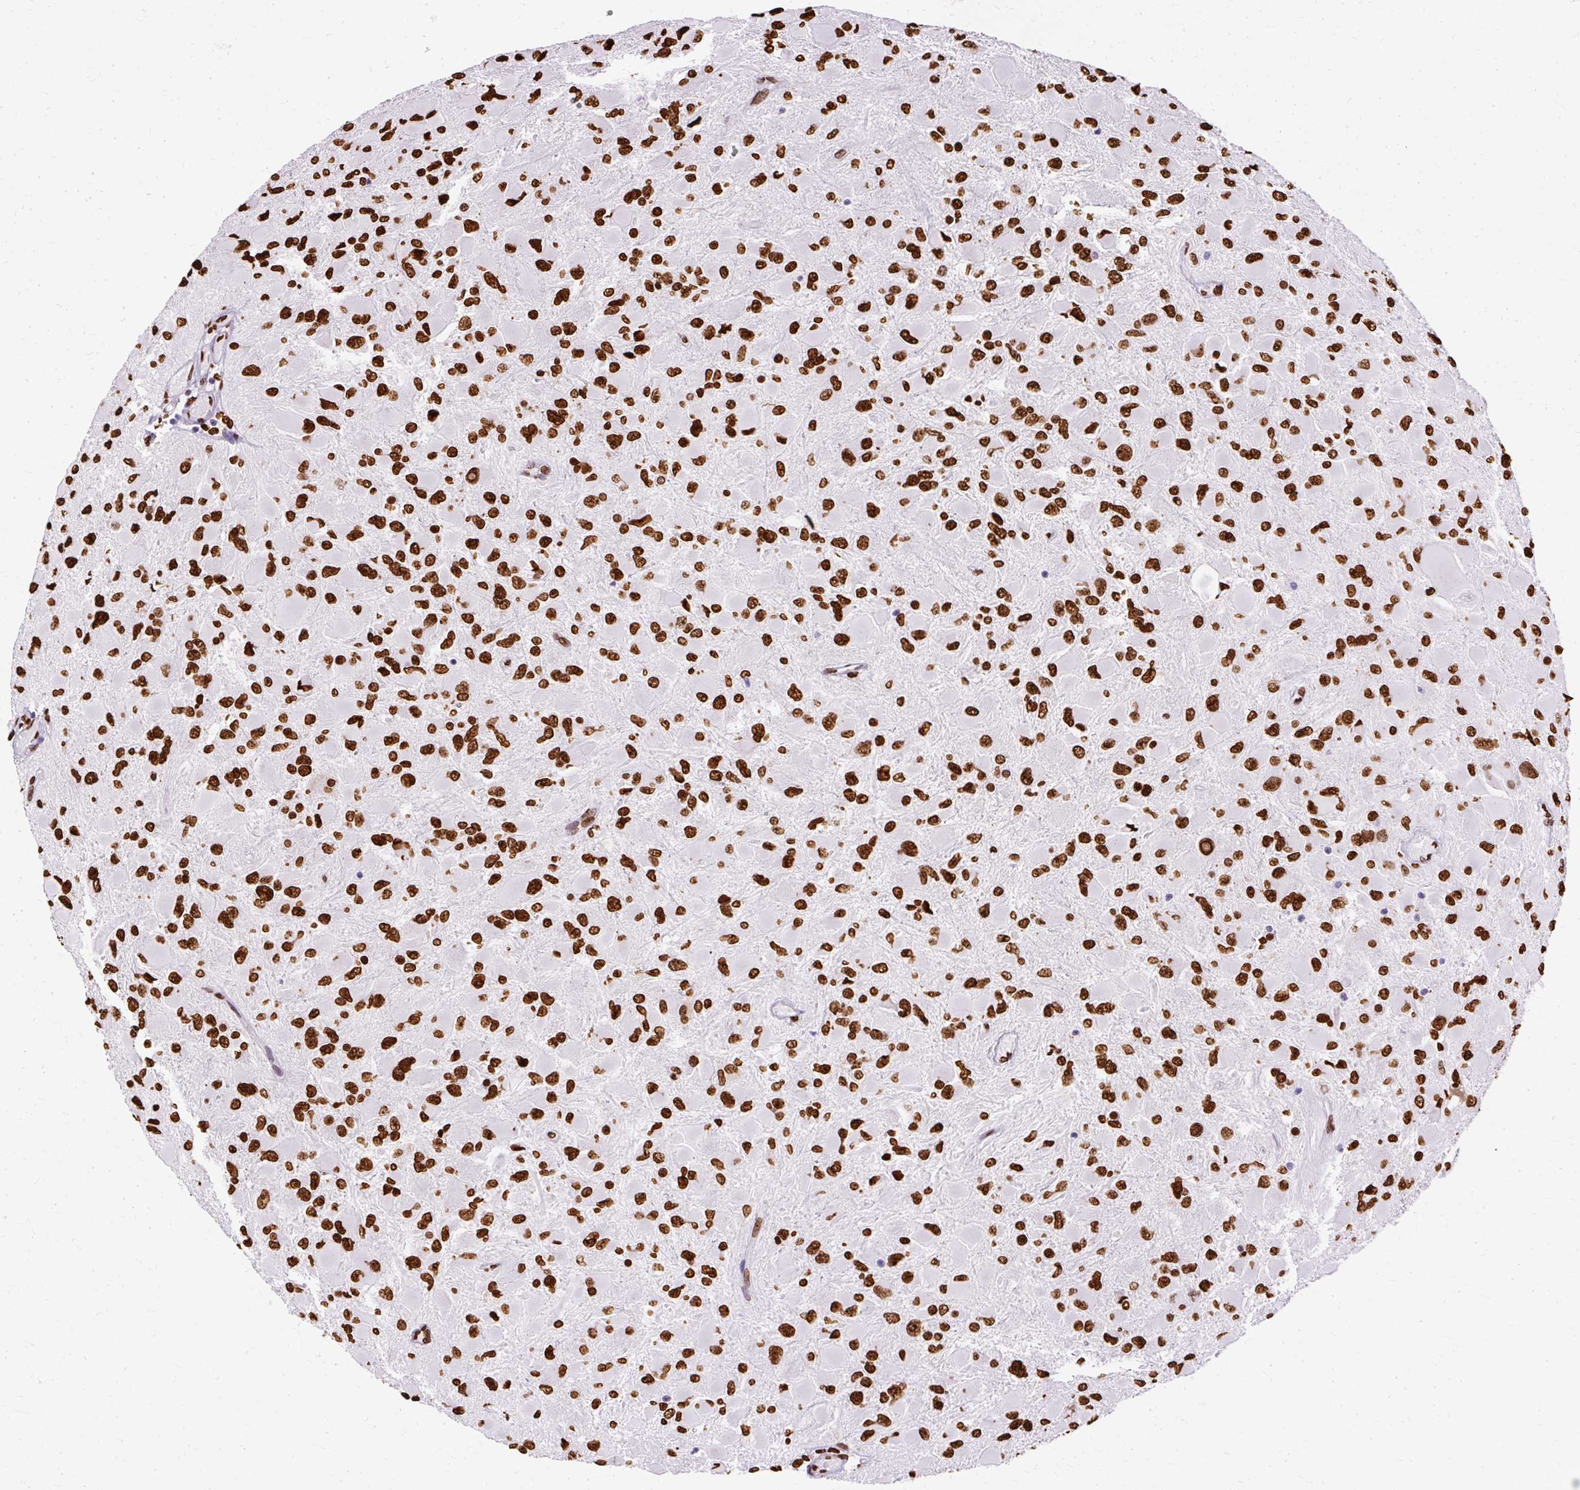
{"staining": {"intensity": "strong", "quantity": ">75%", "location": "nuclear"}, "tissue": "glioma", "cell_type": "Tumor cells", "image_type": "cancer", "snomed": [{"axis": "morphology", "description": "Glioma, malignant, High grade"}, {"axis": "topography", "description": "Cerebral cortex"}], "caption": "A high-resolution photomicrograph shows immunohistochemistry (IHC) staining of malignant glioma (high-grade), which reveals strong nuclear positivity in approximately >75% of tumor cells.", "gene": "TMEM184C", "patient": {"sex": "female", "age": 36}}